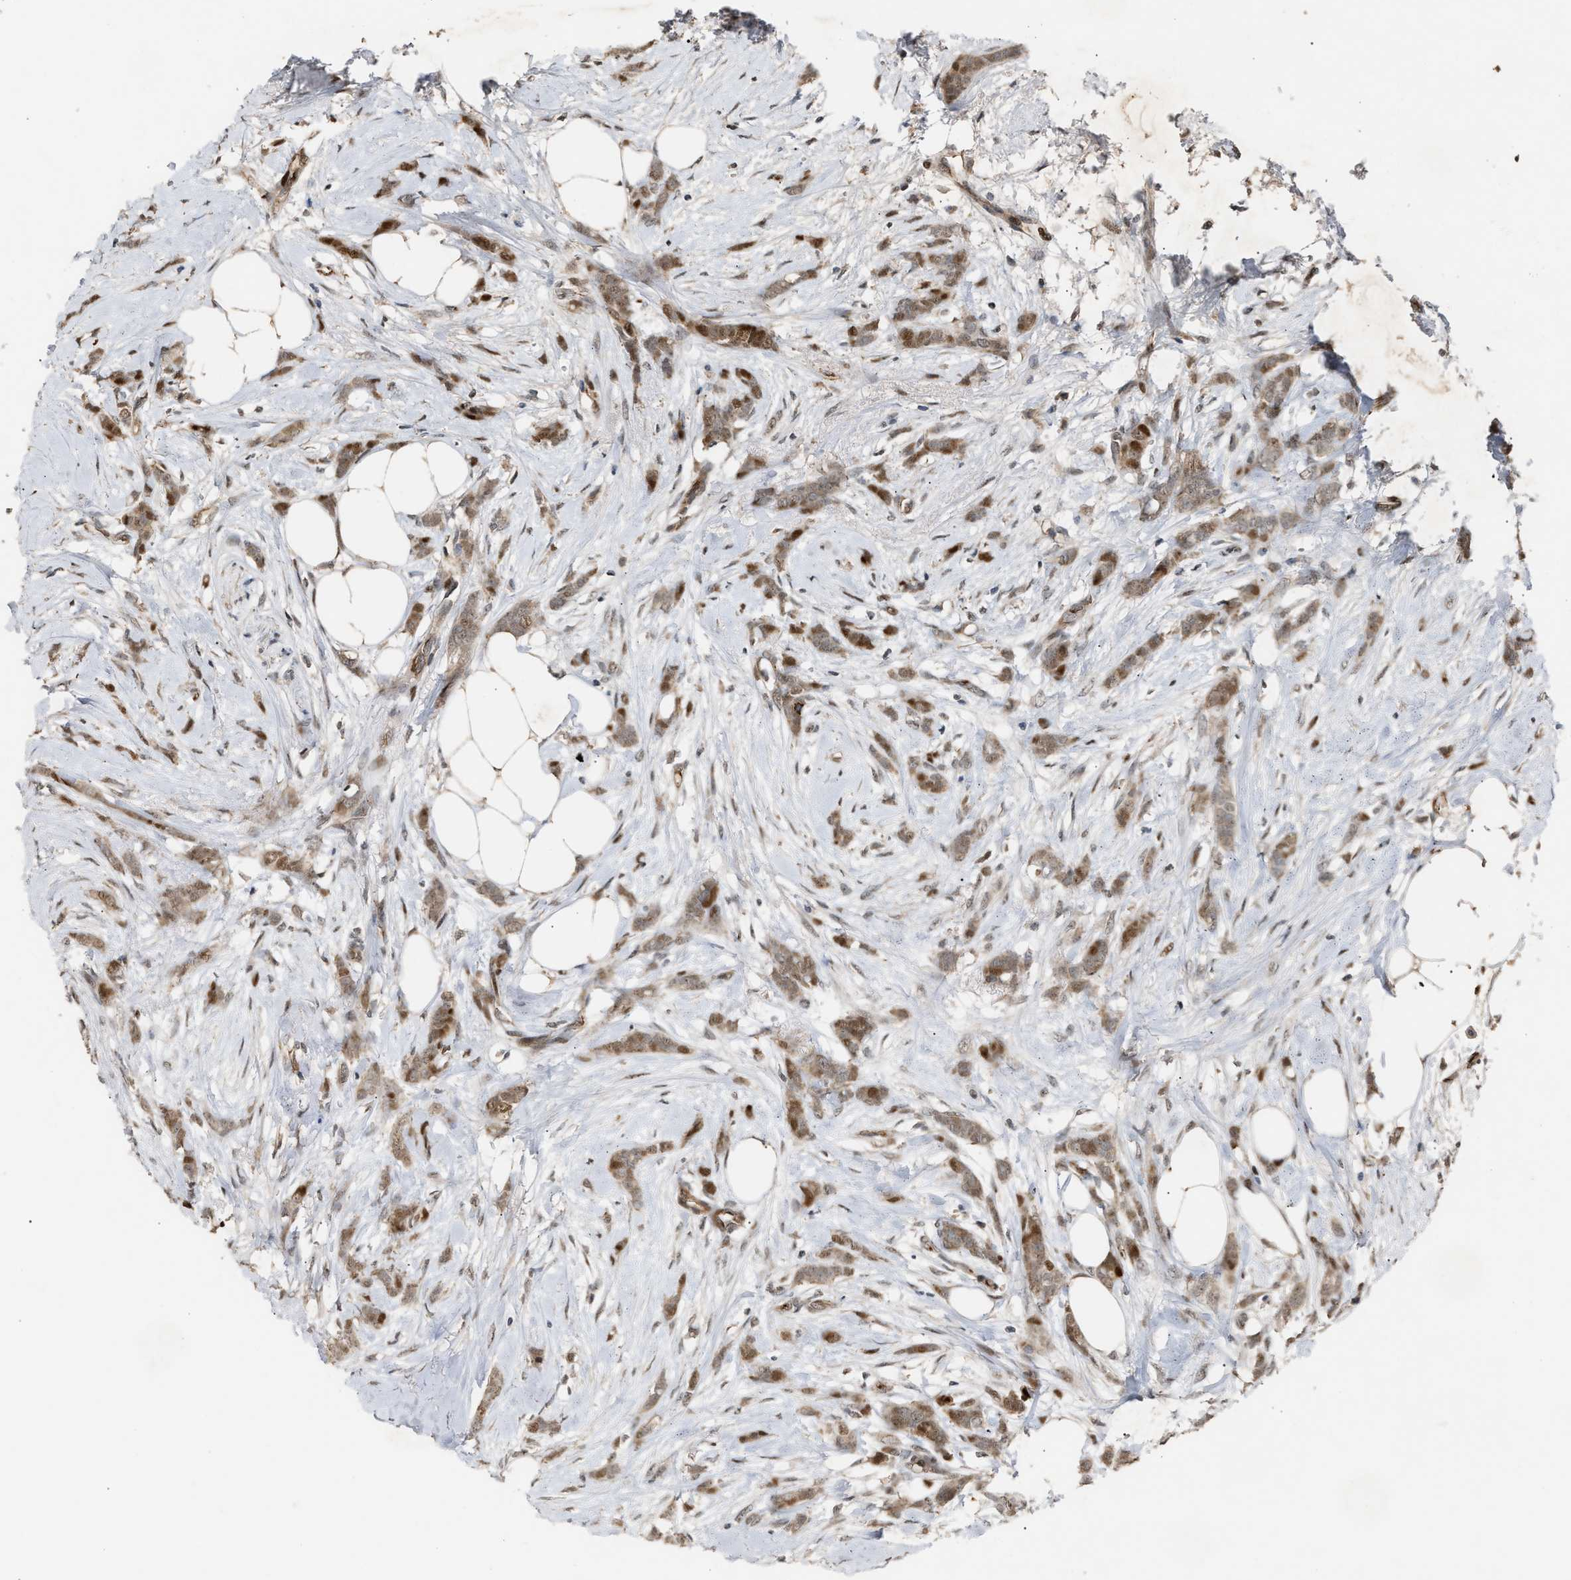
{"staining": {"intensity": "moderate", "quantity": ">75%", "location": "cytoplasmic/membranous"}, "tissue": "breast cancer", "cell_type": "Tumor cells", "image_type": "cancer", "snomed": [{"axis": "morphology", "description": "Lobular carcinoma, in situ"}, {"axis": "morphology", "description": "Lobular carcinoma"}, {"axis": "topography", "description": "Breast"}], "caption": "This is an image of immunohistochemistry staining of breast cancer, which shows moderate staining in the cytoplasmic/membranous of tumor cells.", "gene": "ZFAND5", "patient": {"sex": "female", "age": 41}}